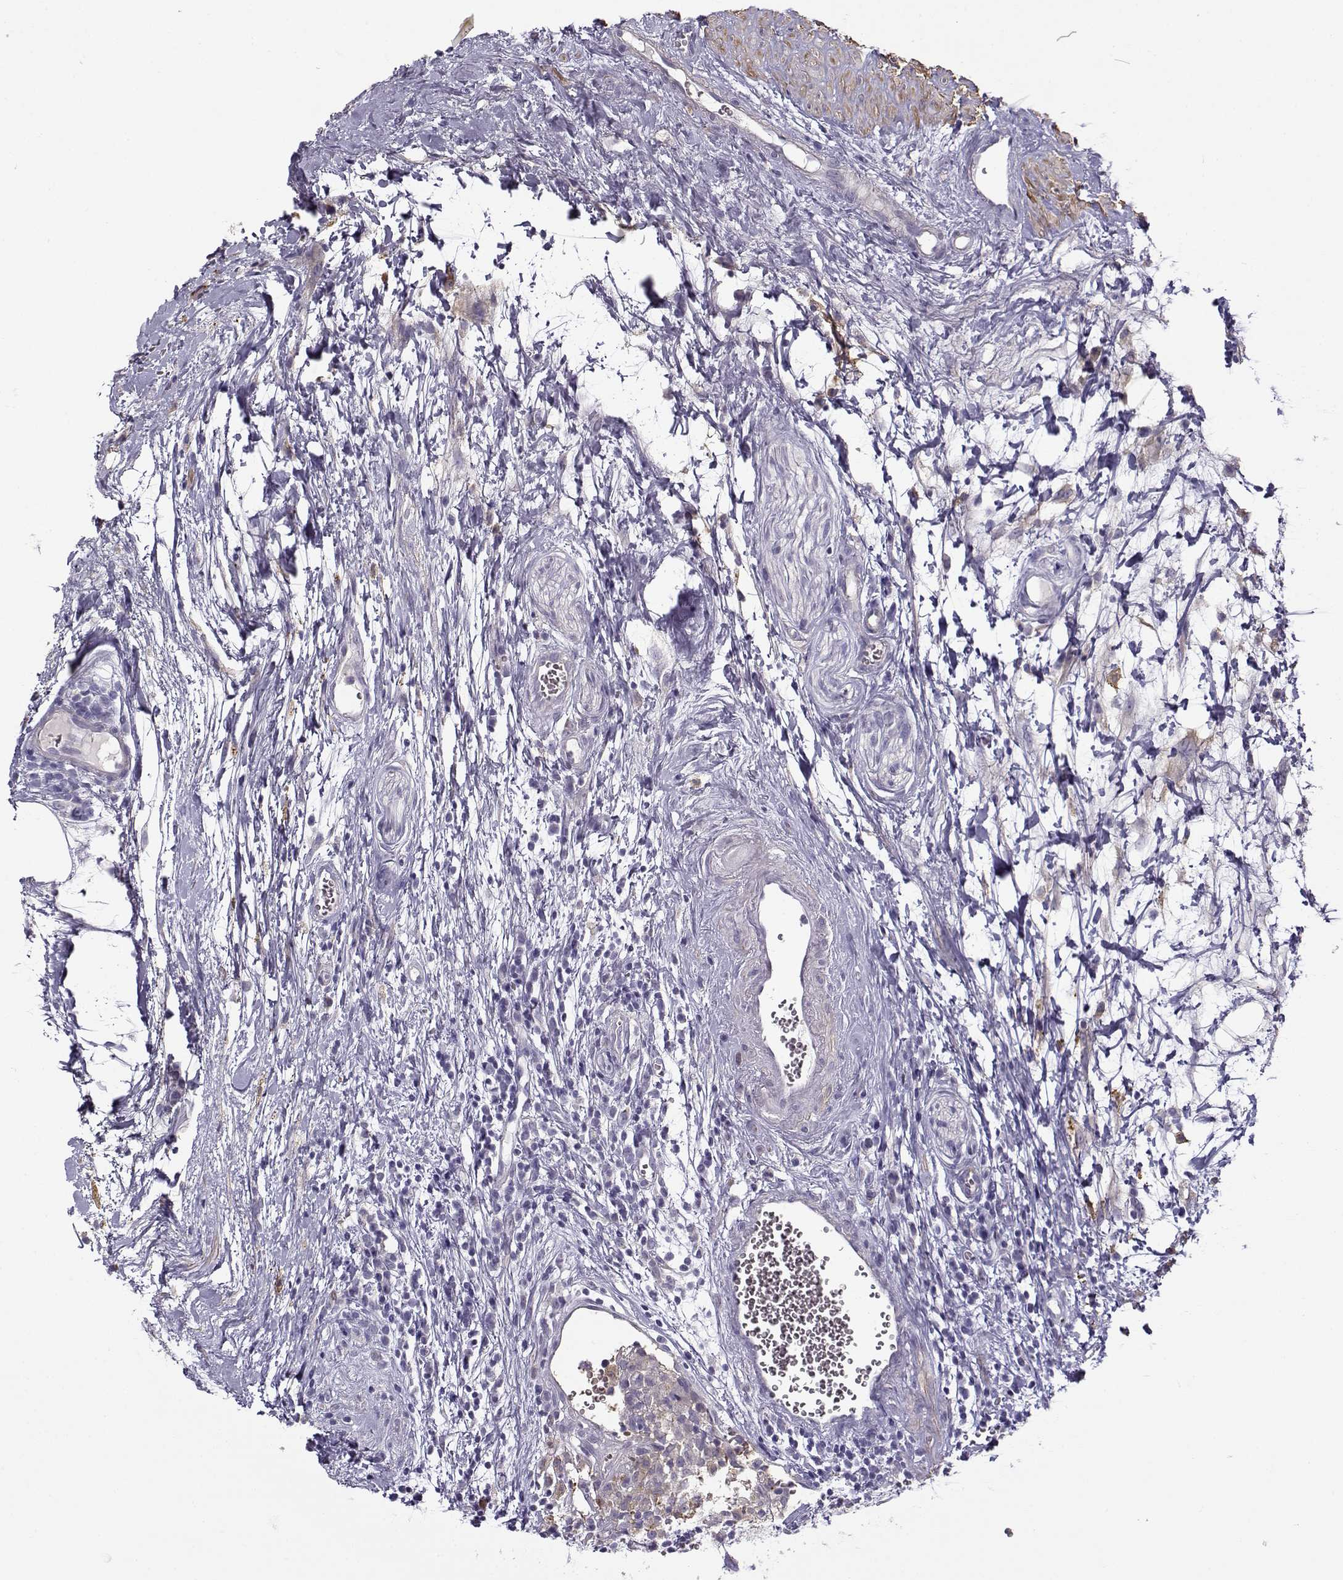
{"staining": {"intensity": "negative", "quantity": "none", "location": "none"}, "tissue": "seminal vesicle", "cell_type": "Glandular cells", "image_type": "normal", "snomed": [{"axis": "morphology", "description": "Normal tissue, NOS"}, {"axis": "morphology", "description": "Urothelial carcinoma, NOS"}, {"axis": "topography", "description": "Urinary bladder"}, {"axis": "topography", "description": "Seminal veicle"}], "caption": "IHC image of normal seminal vesicle: human seminal vesicle stained with DAB (3,3'-diaminobenzidine) exhibits no significant protein positivity in glandular cells. The staining is performed using DAB brown chromogen with nuclei counter-stained in using hematoxylin.", "gene": "UCP3", "patient": {"sex": "male", "age": 76}}